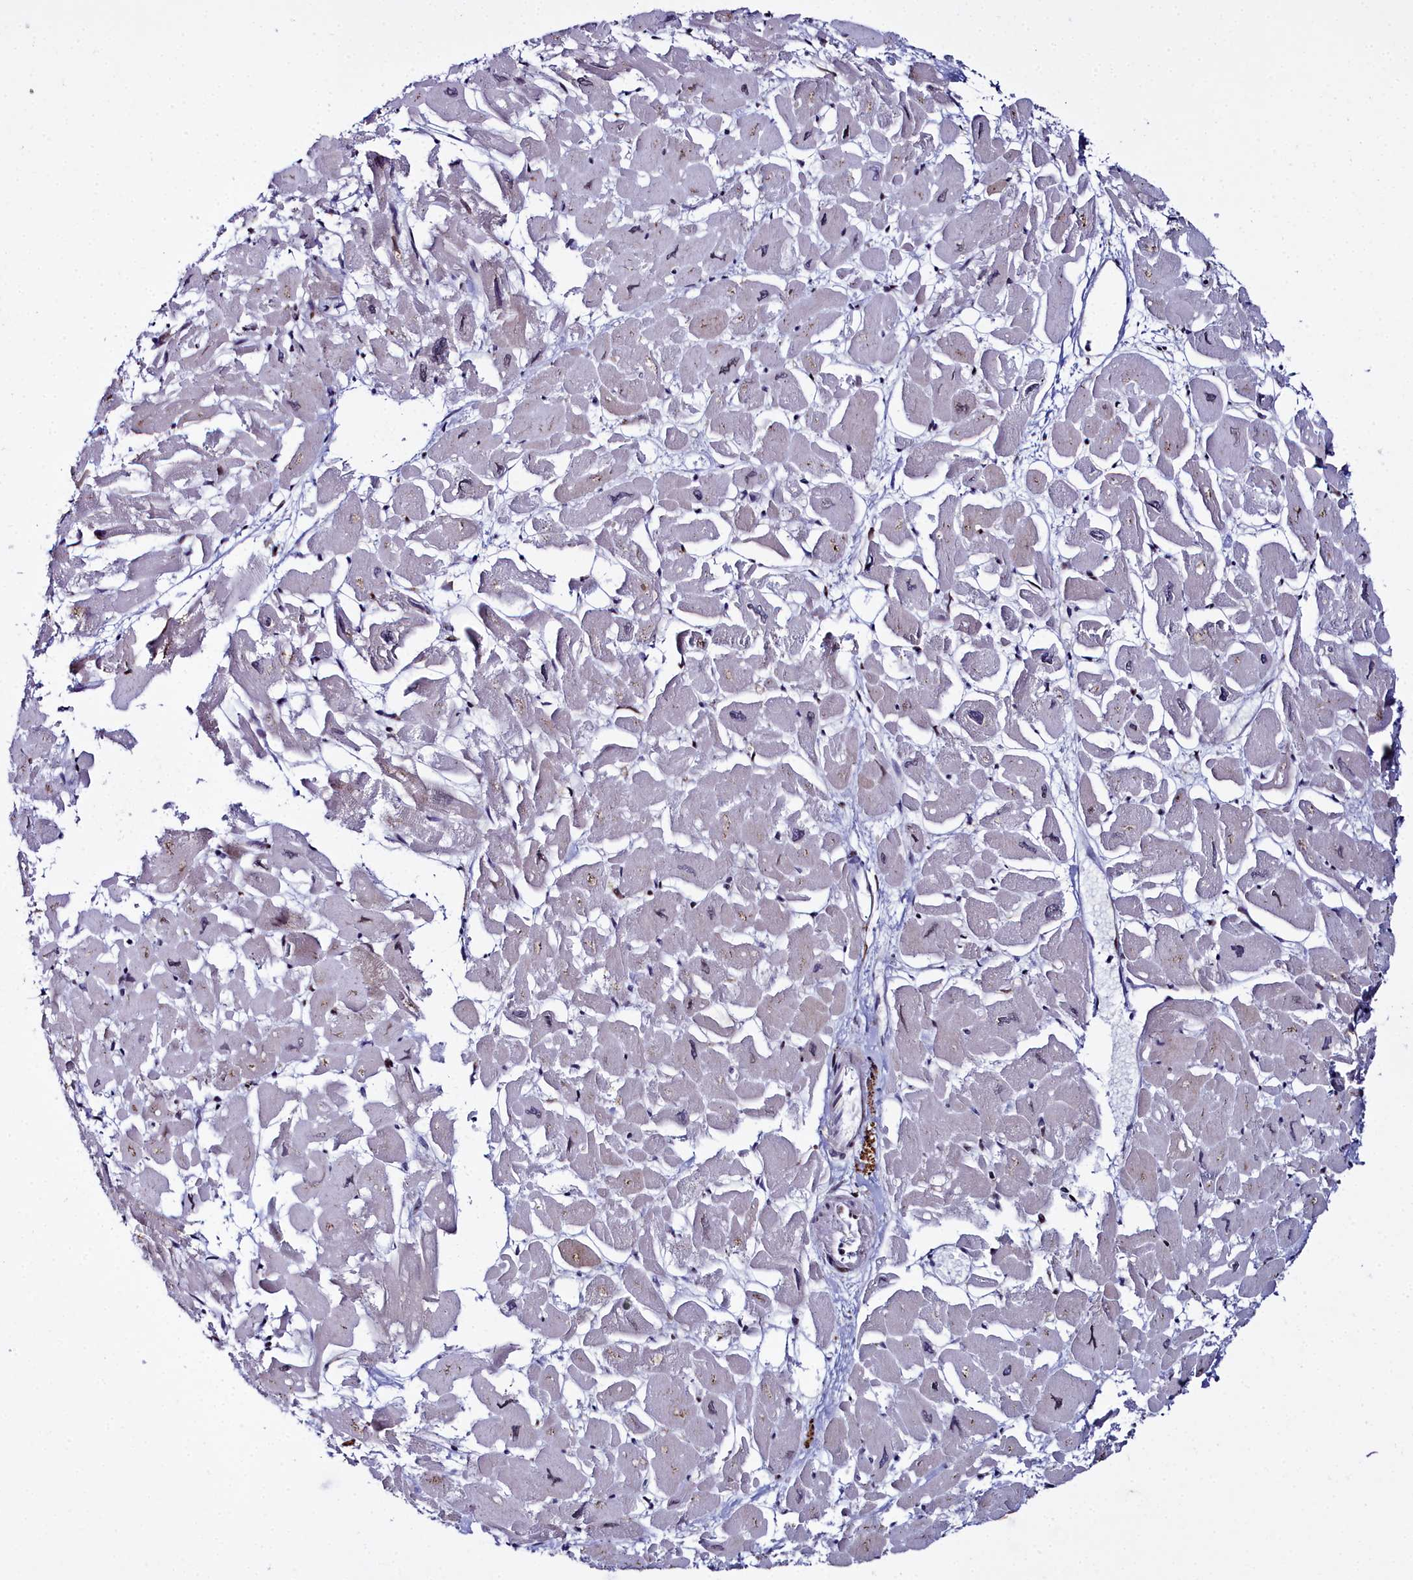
{"staining": {"intensity": "moderate", "quantity": "25%-75%", "location": "nuclear"}, "tissue": "heart muscle", "cell_type": "Cardiomyocytes", "image_type": "normal", "snomed": [{"axis": "morphology", "description": "Normal tissue, NOS"}, {"axis": "topography", "description": "Heart"}], "caption": "Normal heart muscle reveals moderate nuclear expression in approximately 25%-75% of cardiomyocytes The protein of interest is shown in brown color, while the nuclei are stained blue..", "gene": "CCDC97", "patient": {"sex": "male", "age": 54}}